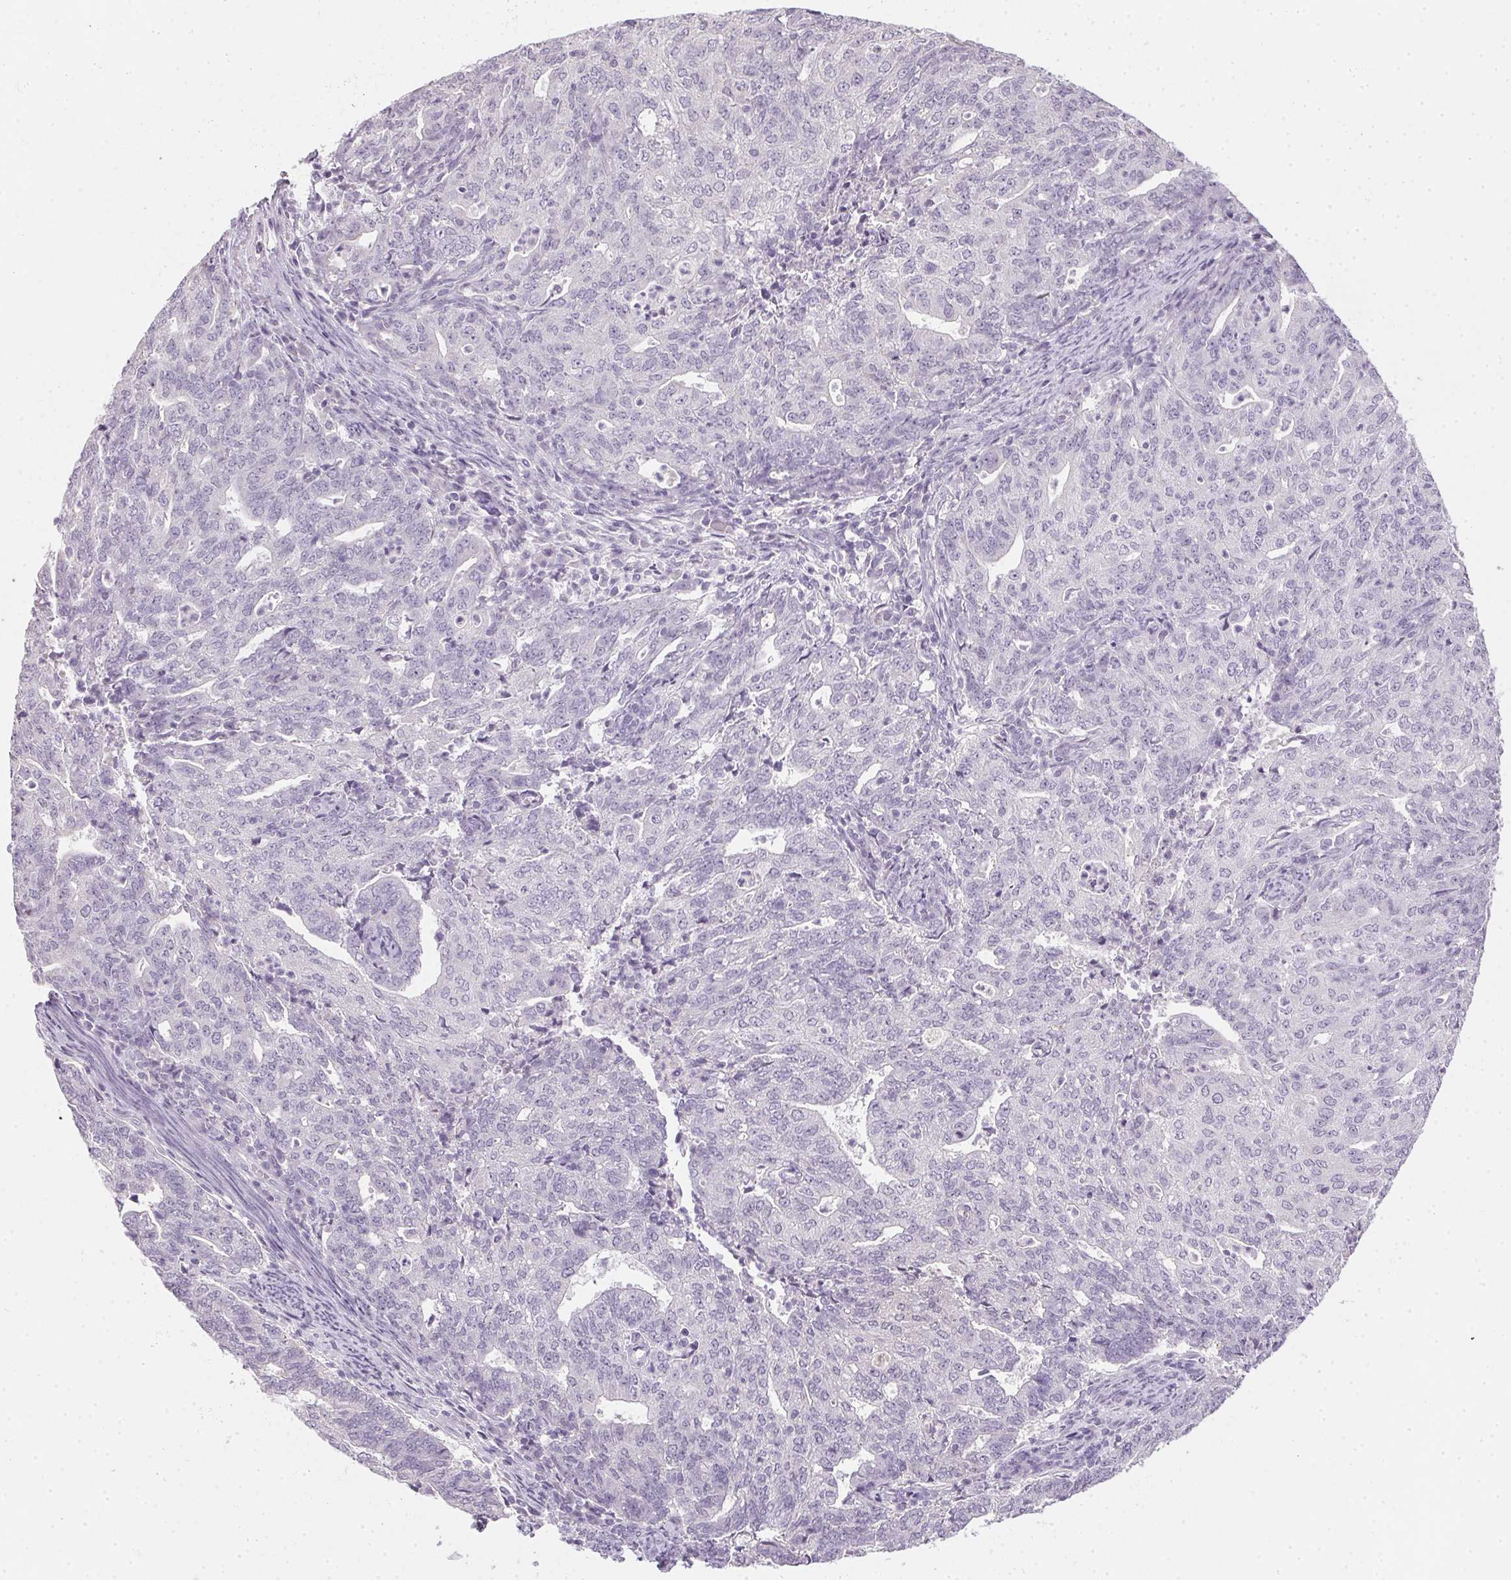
{"staining": {"intensity": "negative", "quantity": "none", "location": "none"}, "tissue": "endometrial cancer", "cell_type": "Tumor cells", "image_type": "cancer", "snomed": [{"axis": "morphology", "description": "Adenocarcinoma, NOS"}, {"axis": "topography", "description": "Endometrium"}], "caption": "Adenocarcinoma (endometrial) was stained to show a protein in brown. There is no significant positivity in tumor cells.", "gene": "TMEM72", "patient": {"sex": "female", "age": 82}}